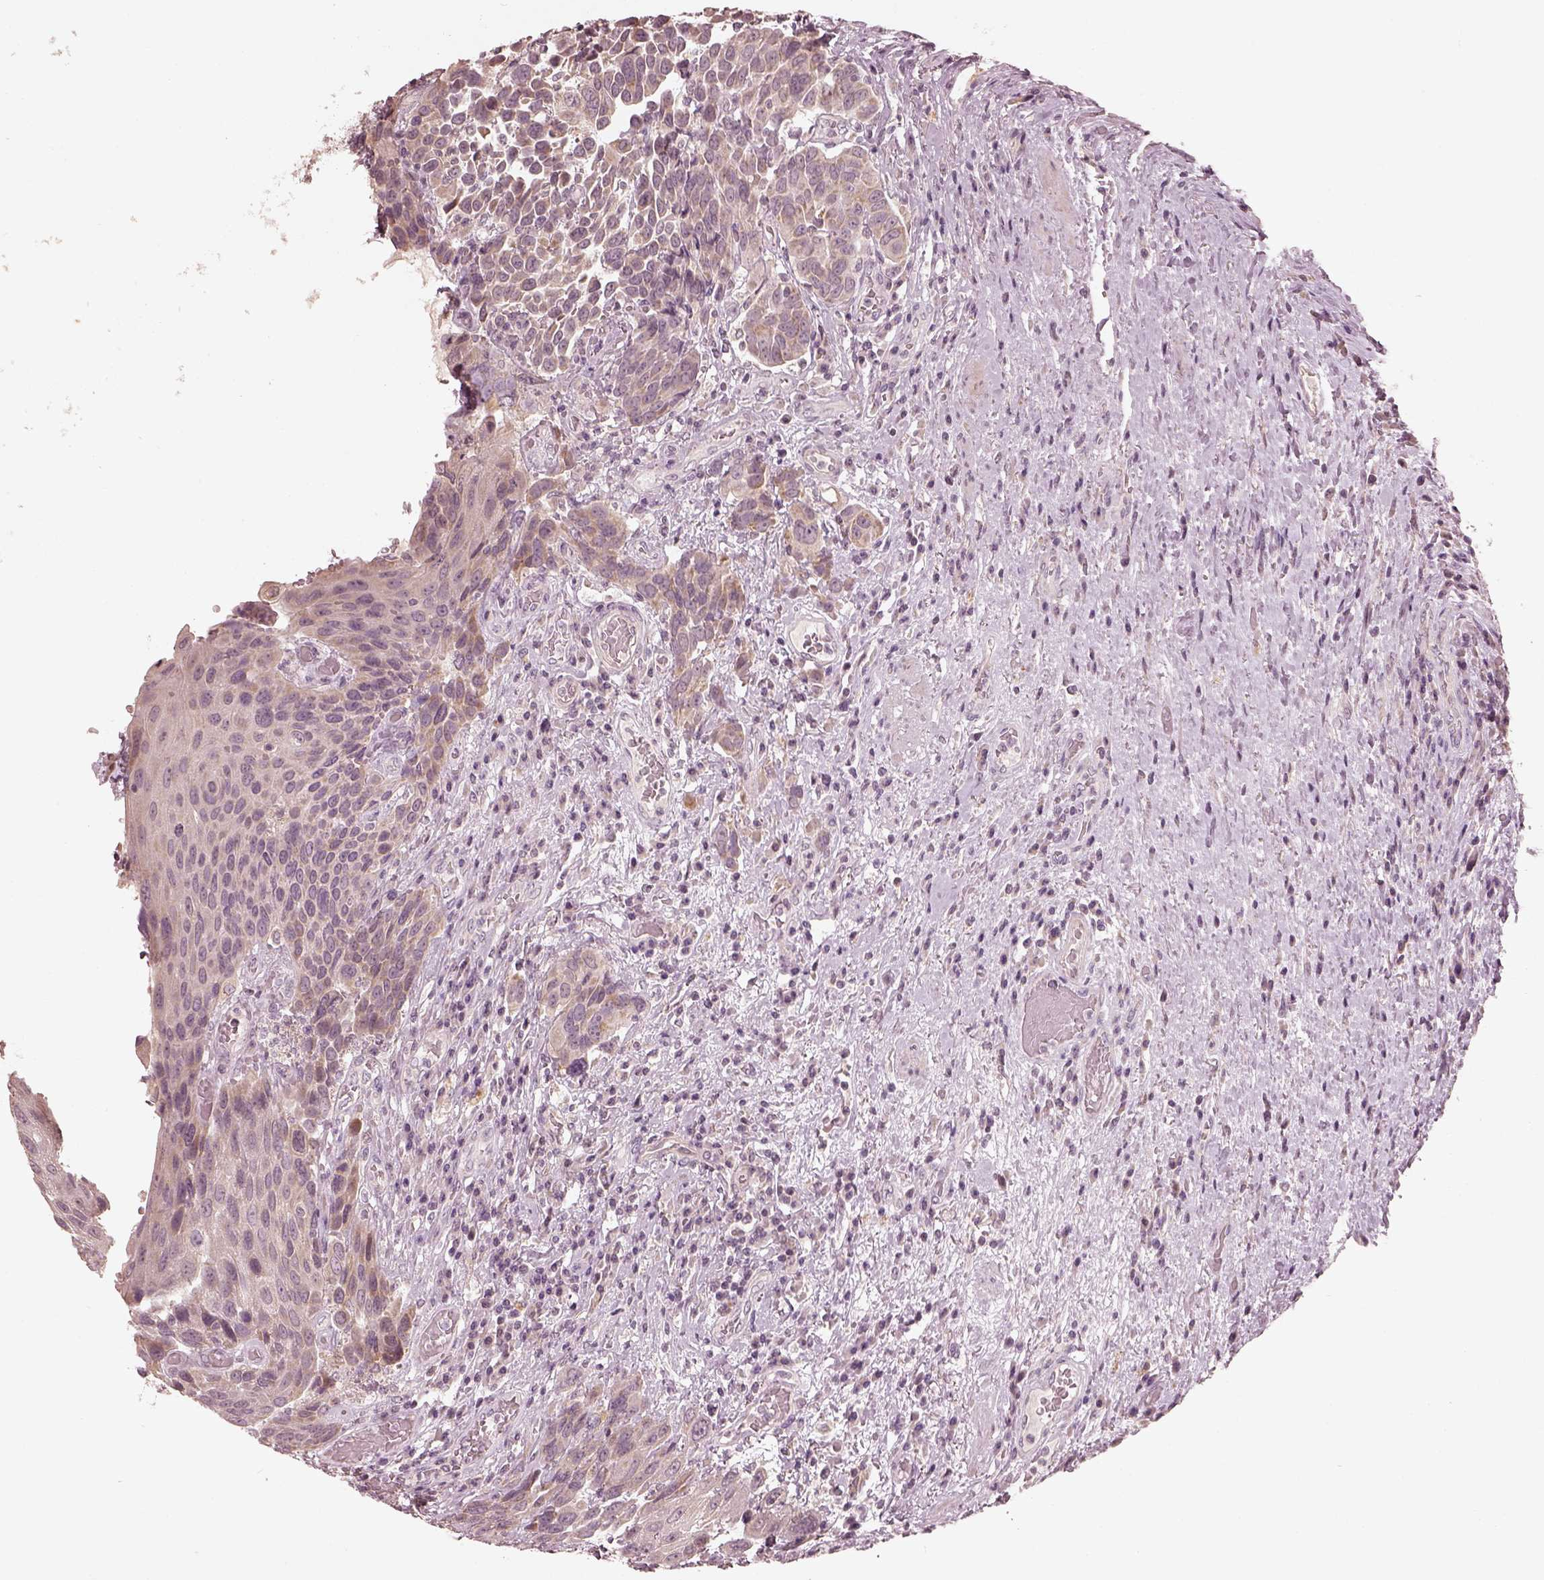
{"staining": {"intensity": "weak", "quantity": "<25%", "location": "cytoplasmic/membranous"}, "tissue": "urothelial cancer", "cell_type": "Tumor cells", "image_type": "cancer", "snomed": [{"axis": "morphology", "description": "Urothelial carcinoma, High grade"}, {"axis": "topography", "description": "Urinary bladder"}], "caption": "Image shows no protein staining in tumor cells of high-grade urothelial carcinoma tissue.", "gene": "SLC25A46", "patient": {"sex": "female", "age": 70}}